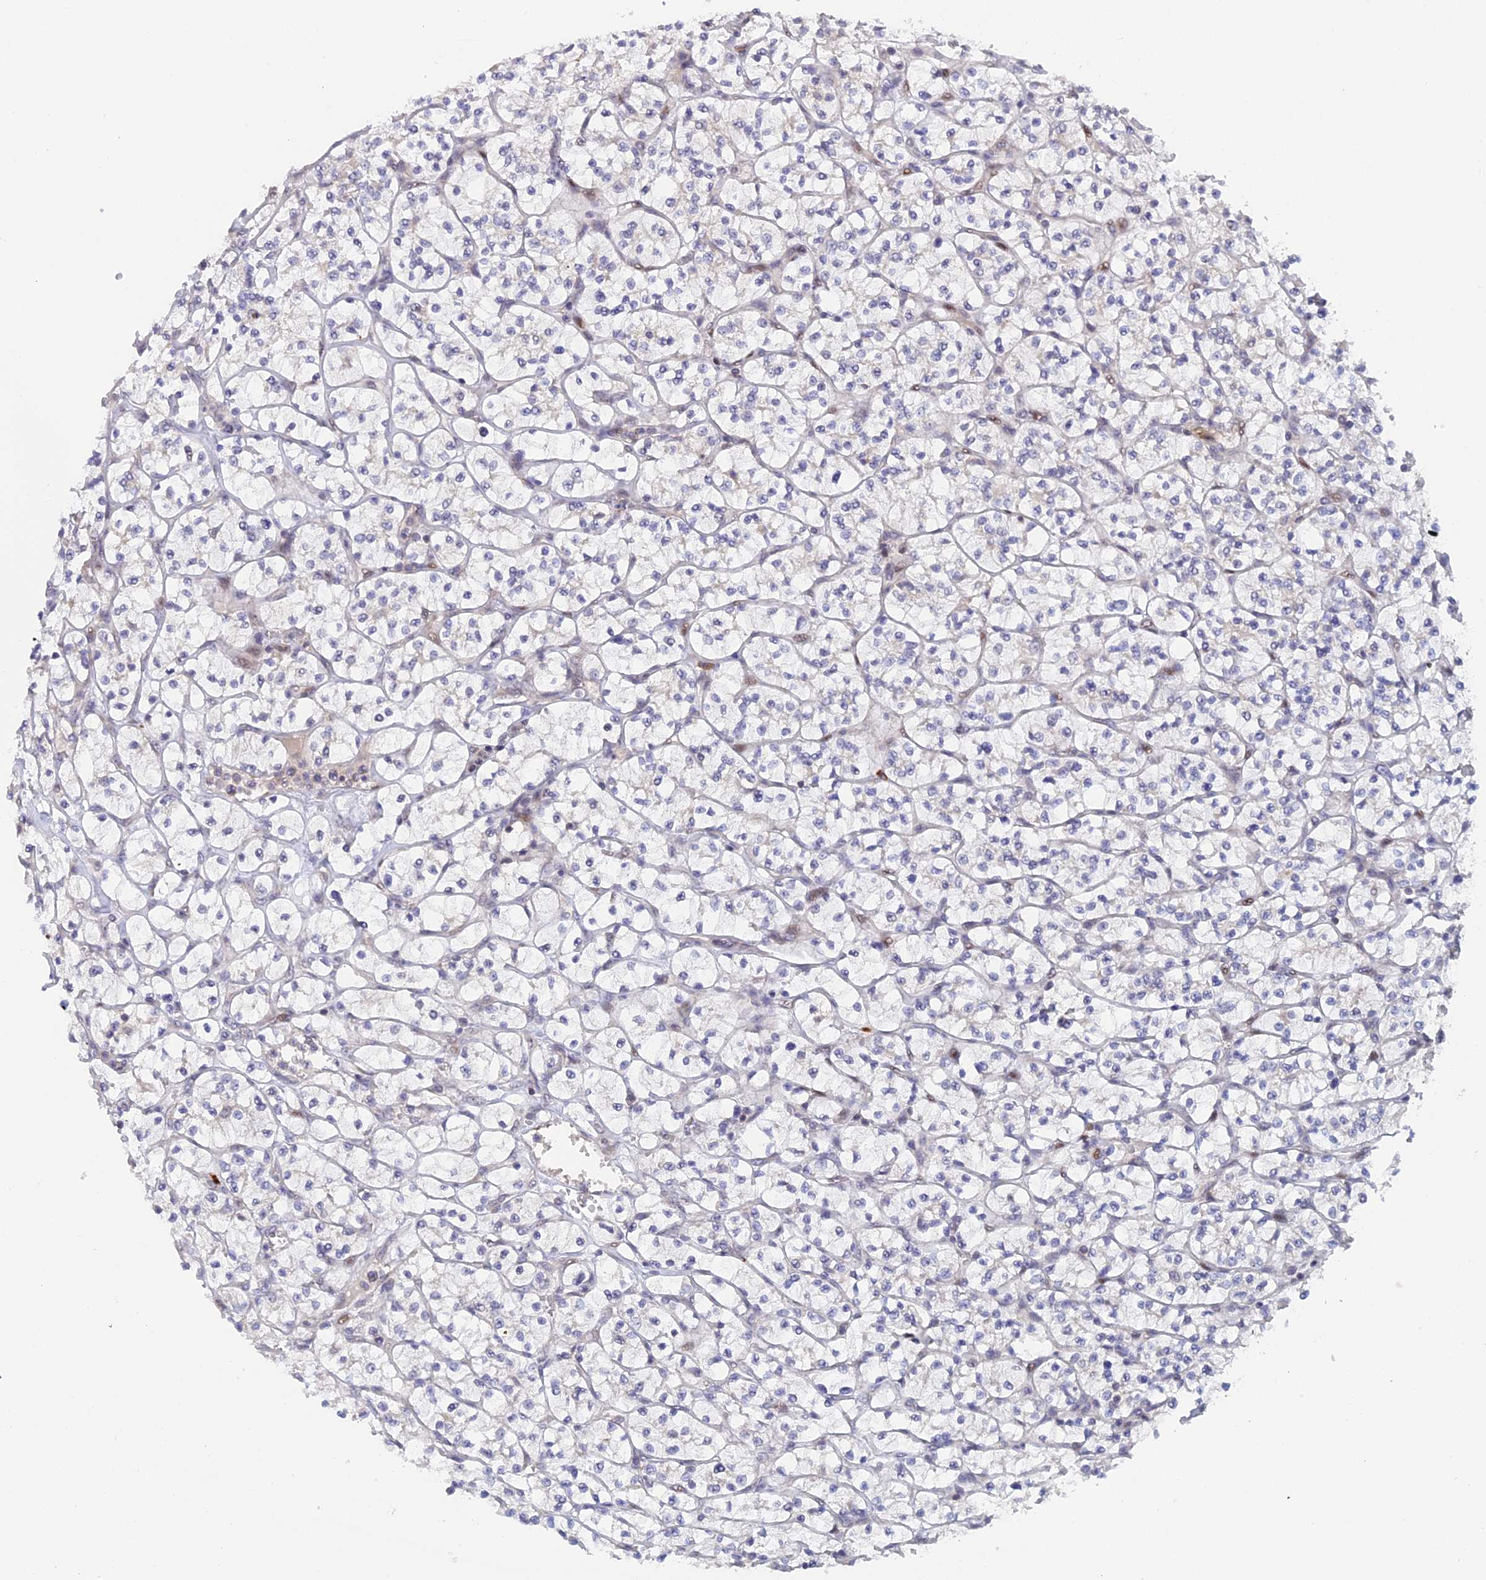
{"staining": {"intensity": "negative", "quantity": "none", "location": "none"}, "tissue": "renal cancer", "cell_type": "Tumor cells", "image_type": "cancer", "snomed": [{"axis": "morphology", "description": "Adenocarcinoma, NOS"}, {"axis": "topography", "description": "Kidney"}], "caption": "Immunohistochemical staining of renal cancer exhibits no significant positivity in tumor cells.", "gene": "GSKIP", "patient": {"sex": "female", "age": 64}}